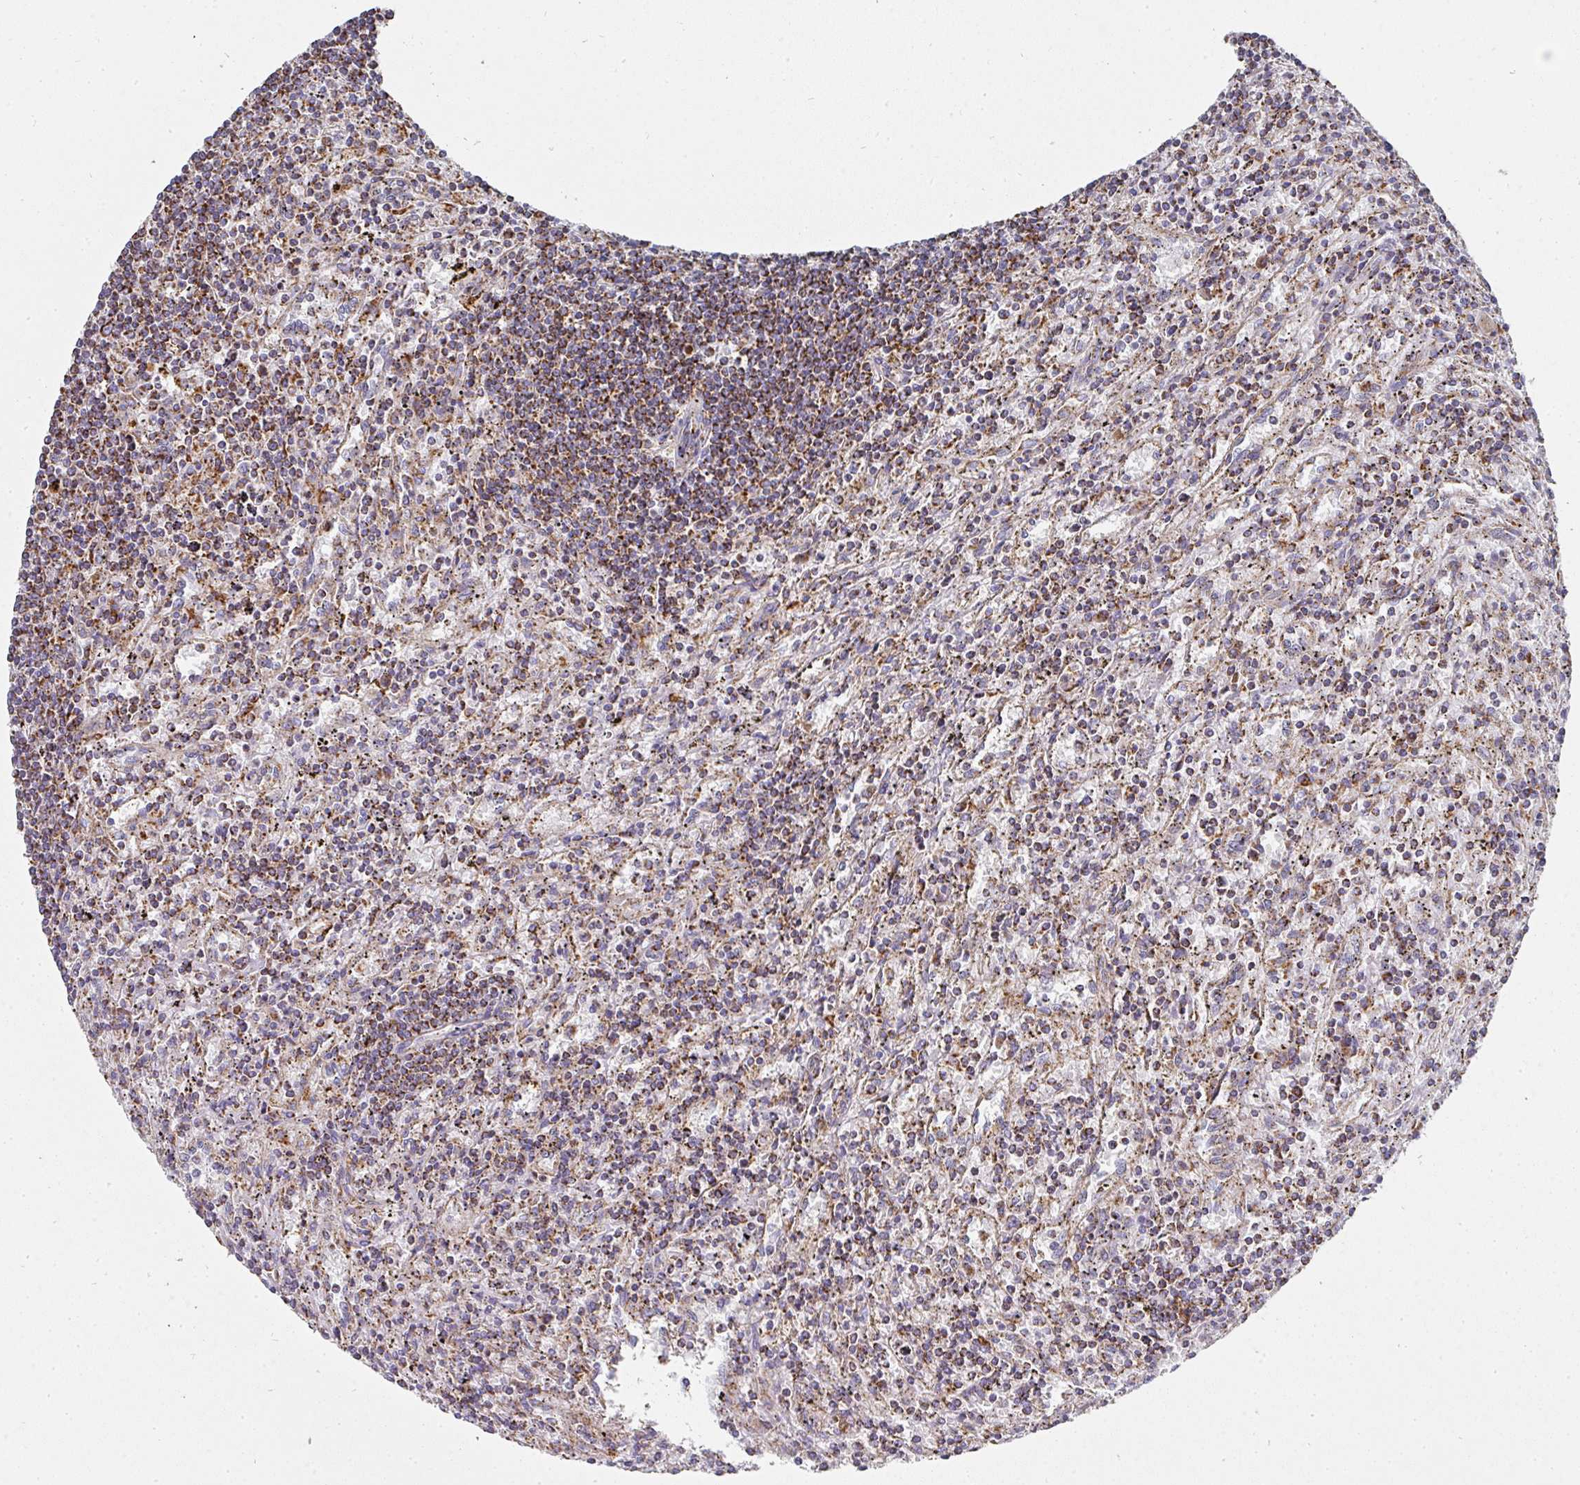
{"staining": {"intensity": "strong", "quantity": ">75%", "location": "cytoplasmic/membranous"}, "tissue": "lymphoma", "cell_type": "Tumor cells", "image_type": "cancer", "snomed": [{"axis": "morphology", "description": "Malignant lymphoma, non-Hodgkin's type, Low grade"}, {"axis": "topography", "description": "Spleen"}], "caption": "Immunohistochemical staining of low-grade malignant lymphoma, non-Hodgkin's type shows high levels of strong cytoplasmic/membranous protein expression in approximately >75% of tumor cells.", "gene": "UQCRFS1", "patient": {"sex": "male", "age": 76}}